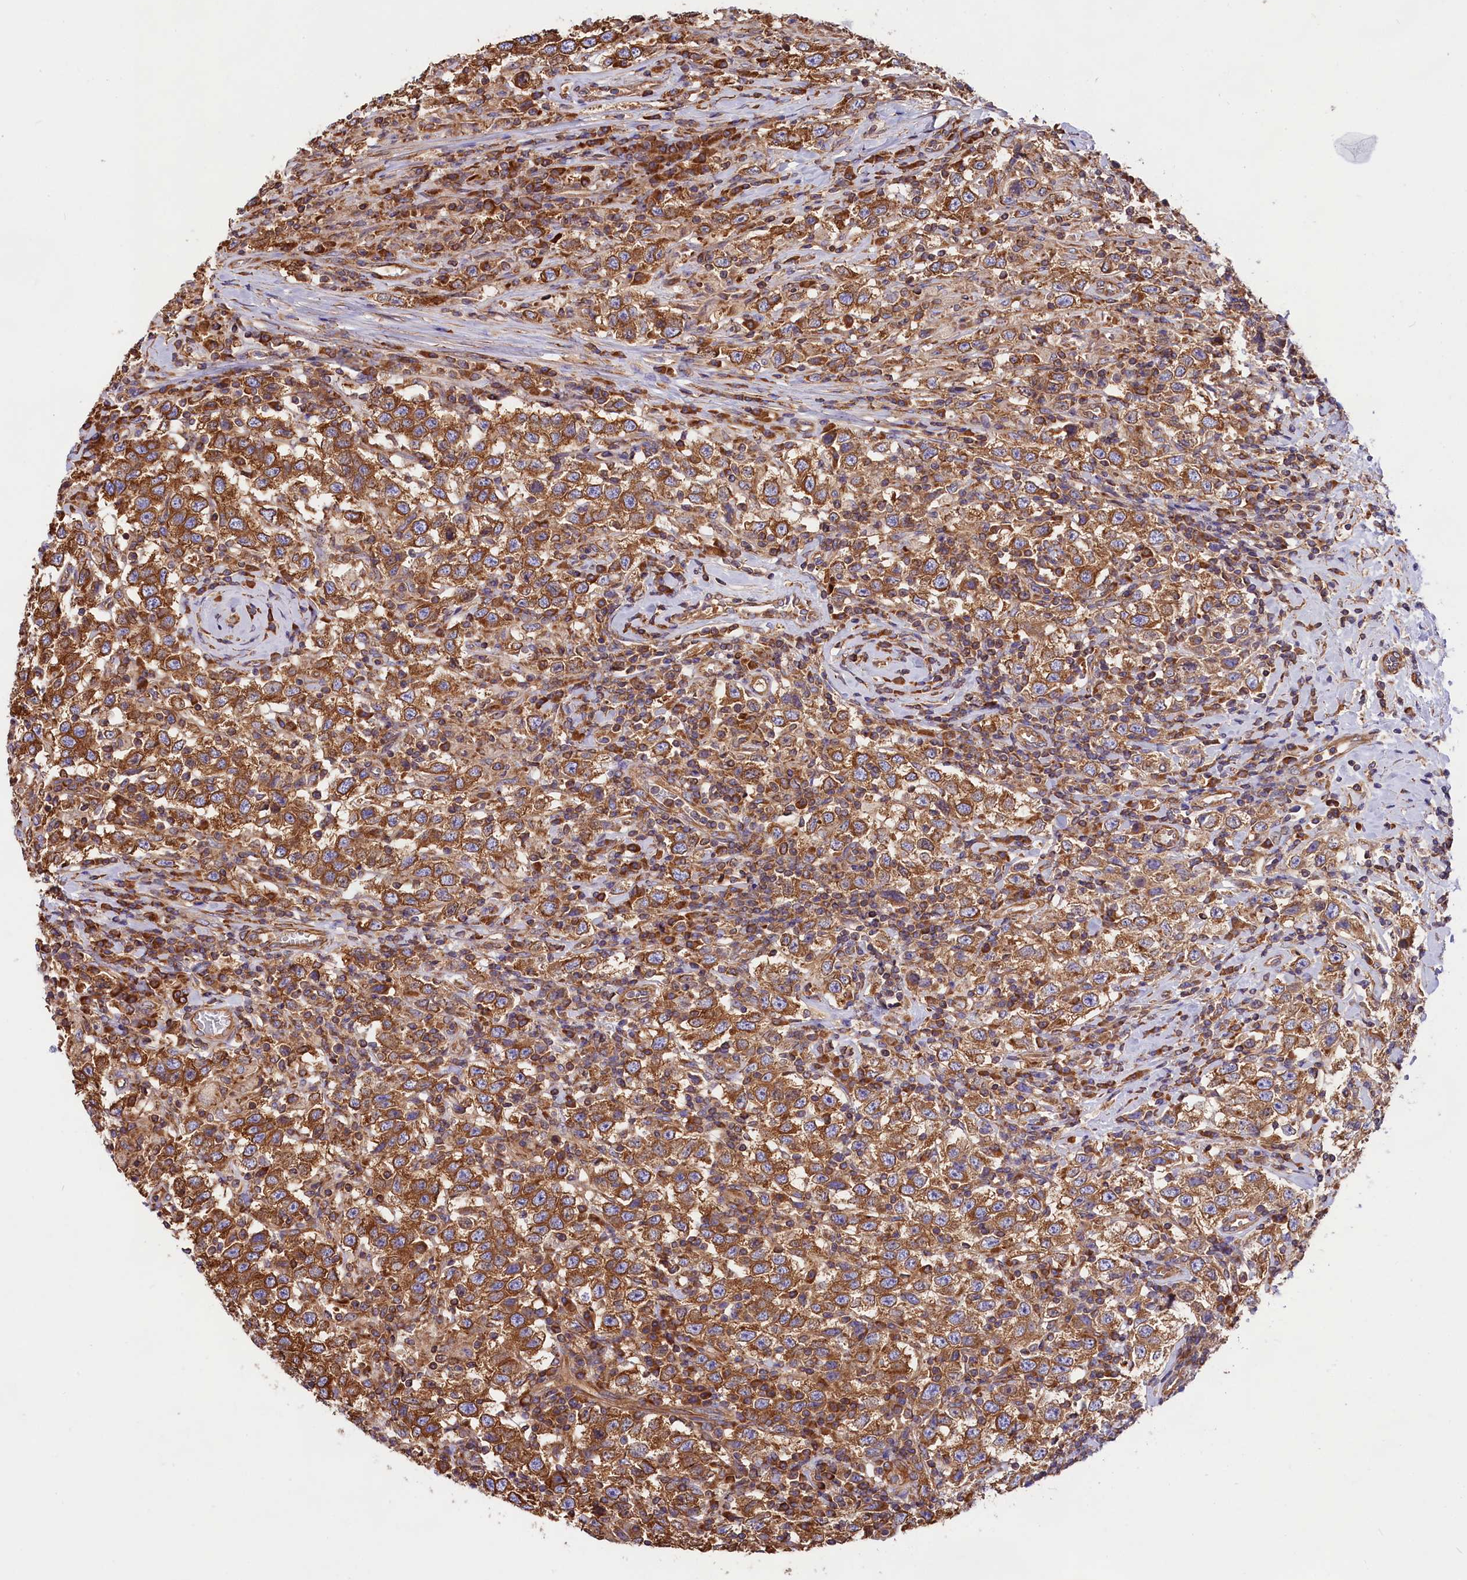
{"staining": {"intensity": "moderate", "quantity": ">75%", "location": "cytoplasmic/membranous"}, "tissue": "testis cancer", "cell_type": "Tumor cells", "image_type": "cancer", "snomed": [{"axis": "morphology", "description": "Seminoma, NOS"}, {"axis": "topography", "description": "Testis"}], "caption": "Human testis cancer stained for a protein (brown) shows moderate cytoplasmic/membranous positive positivity in approximately >75% of tumor cells.", "gene": "GYS1", "patient": {"sex": "male", "age": 41}}